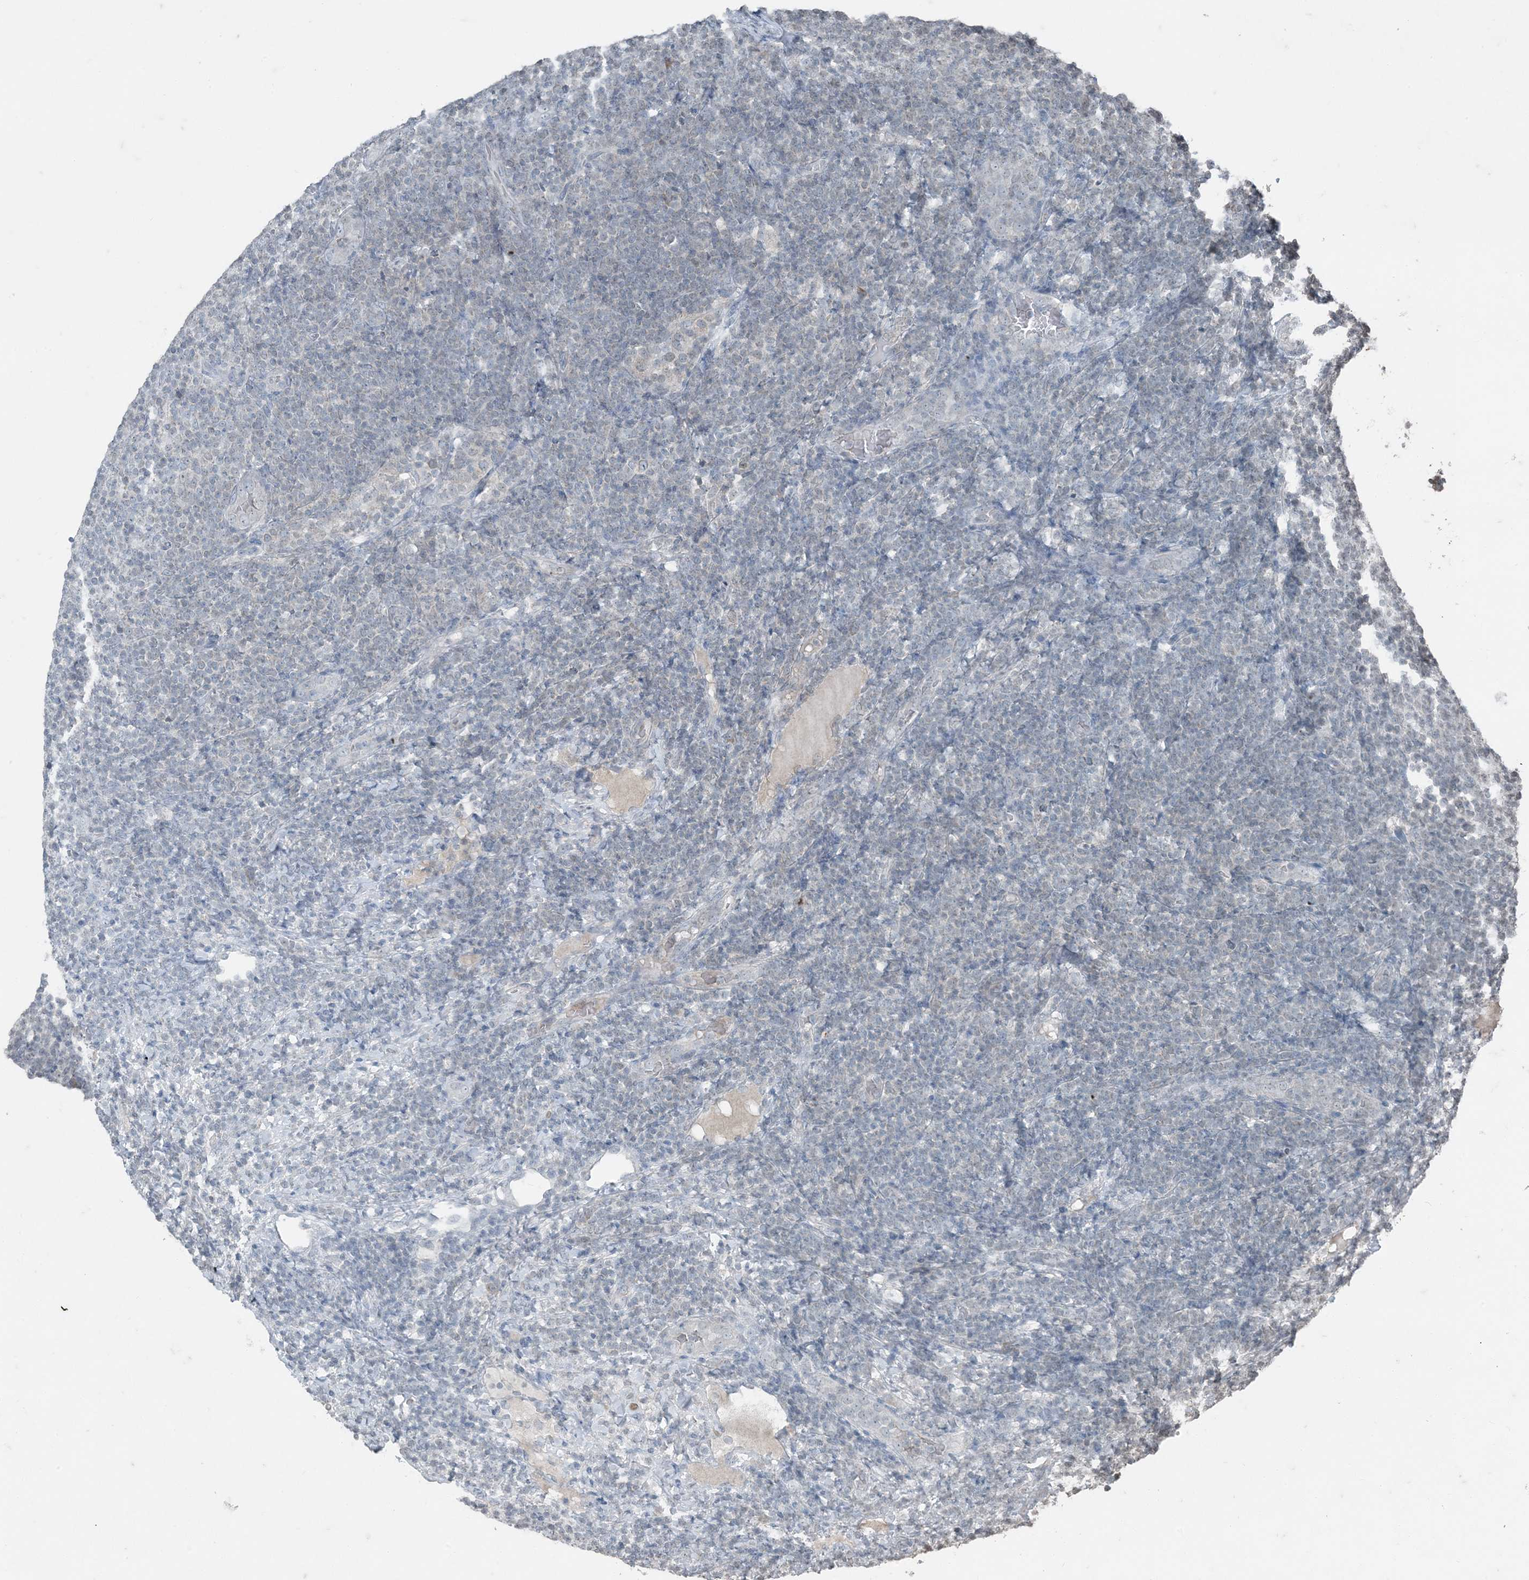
{"staining": {"intensity": "negative", "quantity": "none", "location": "none"}, "tissue": "lymphoma", "cell_type": "Tumor cells", "image_type": "cancer", "snomed": [{"axis": "morphology", "description": "Malignant lymphoma, non-Hodgkin's type, Low grade"}, {"axis": "topography", "description": "Lymph node"}], "caption": "There is no significant expression in tumor cells of malignant lymphoma, non-Hodgkin's type (low-grade).", "gene": "GNL1", "patient": {"sex": "male", "age": 66}}